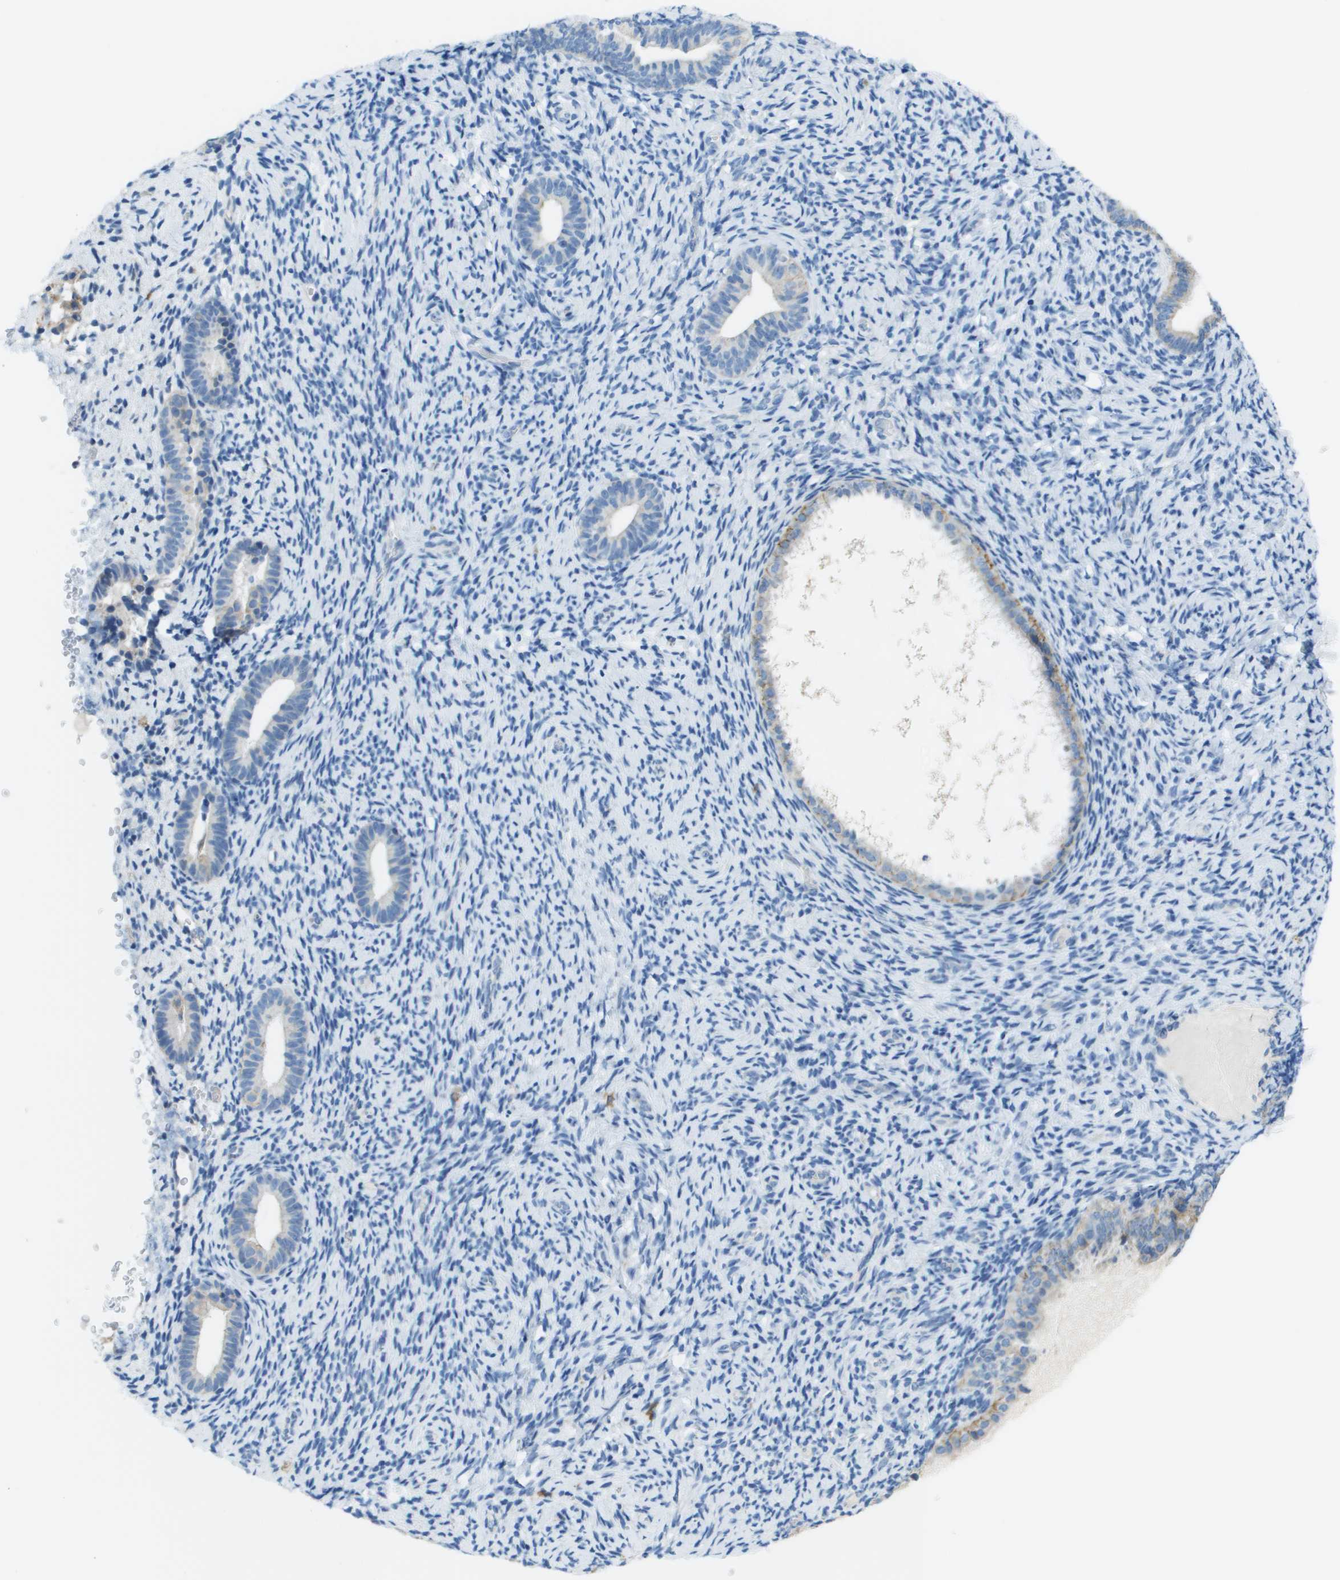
{"staining": {"intensity": "negative", "quantity": "none", "location": "none"}, "tissue": "endometrium", "cell_type": "Cells in endometrial stroma", "image_type": "normal", "snomed": [{"axis": "morphology", "description": "Normal tissue, NOS"}, {"axis": "topography", "description": "Endometrium"}], "caption": "IHC histopathology image of normal endometrium: human endometrium stained with DAB (3,3'-diaminobenzidine) demonstrates no significant protein expression in cells in endometrial stroma.", "gene": "SDC1", "patient": {"sex": "female", "age": 51}}